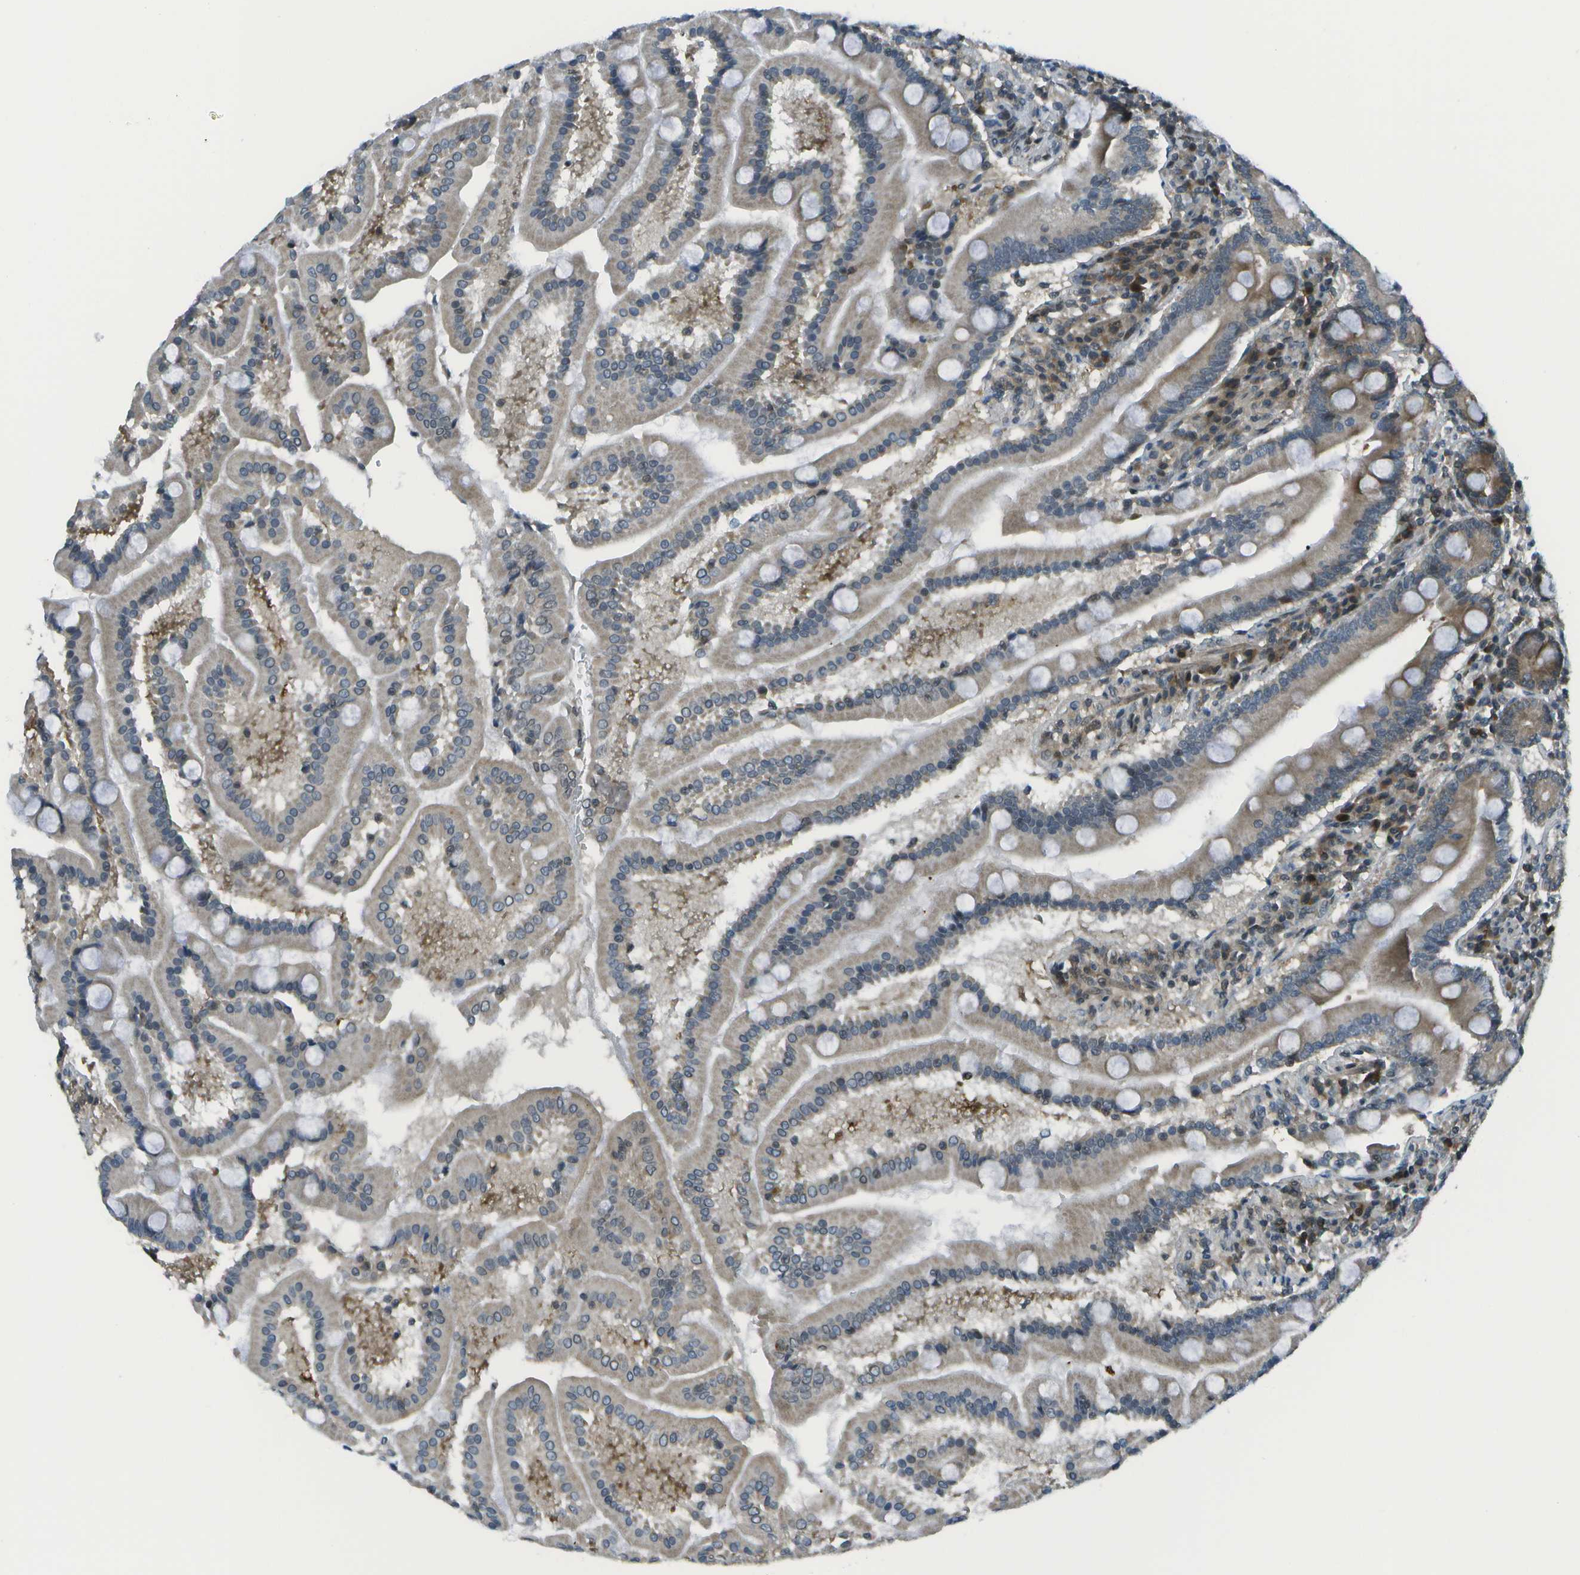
{"staining": {"intensity": "strong", "quantity": "<25%", "location": "cytoplasmic/membranous"}, "tissue": "duodenum", "cell_type": "Glandular cells", "image_type": "normal", "snomed": [{"axis": "morphology", "description": "Normal tissue, NOS"}, {"axis": "topography", "description": "Duodenum"}], "caption": "A brown stain shows strong cytoplasmic/membranous staining of a protein in glandular cells of normal duodenum.", "gene": "TMEM19", "patient": {"sex": "male", "age": 50}}